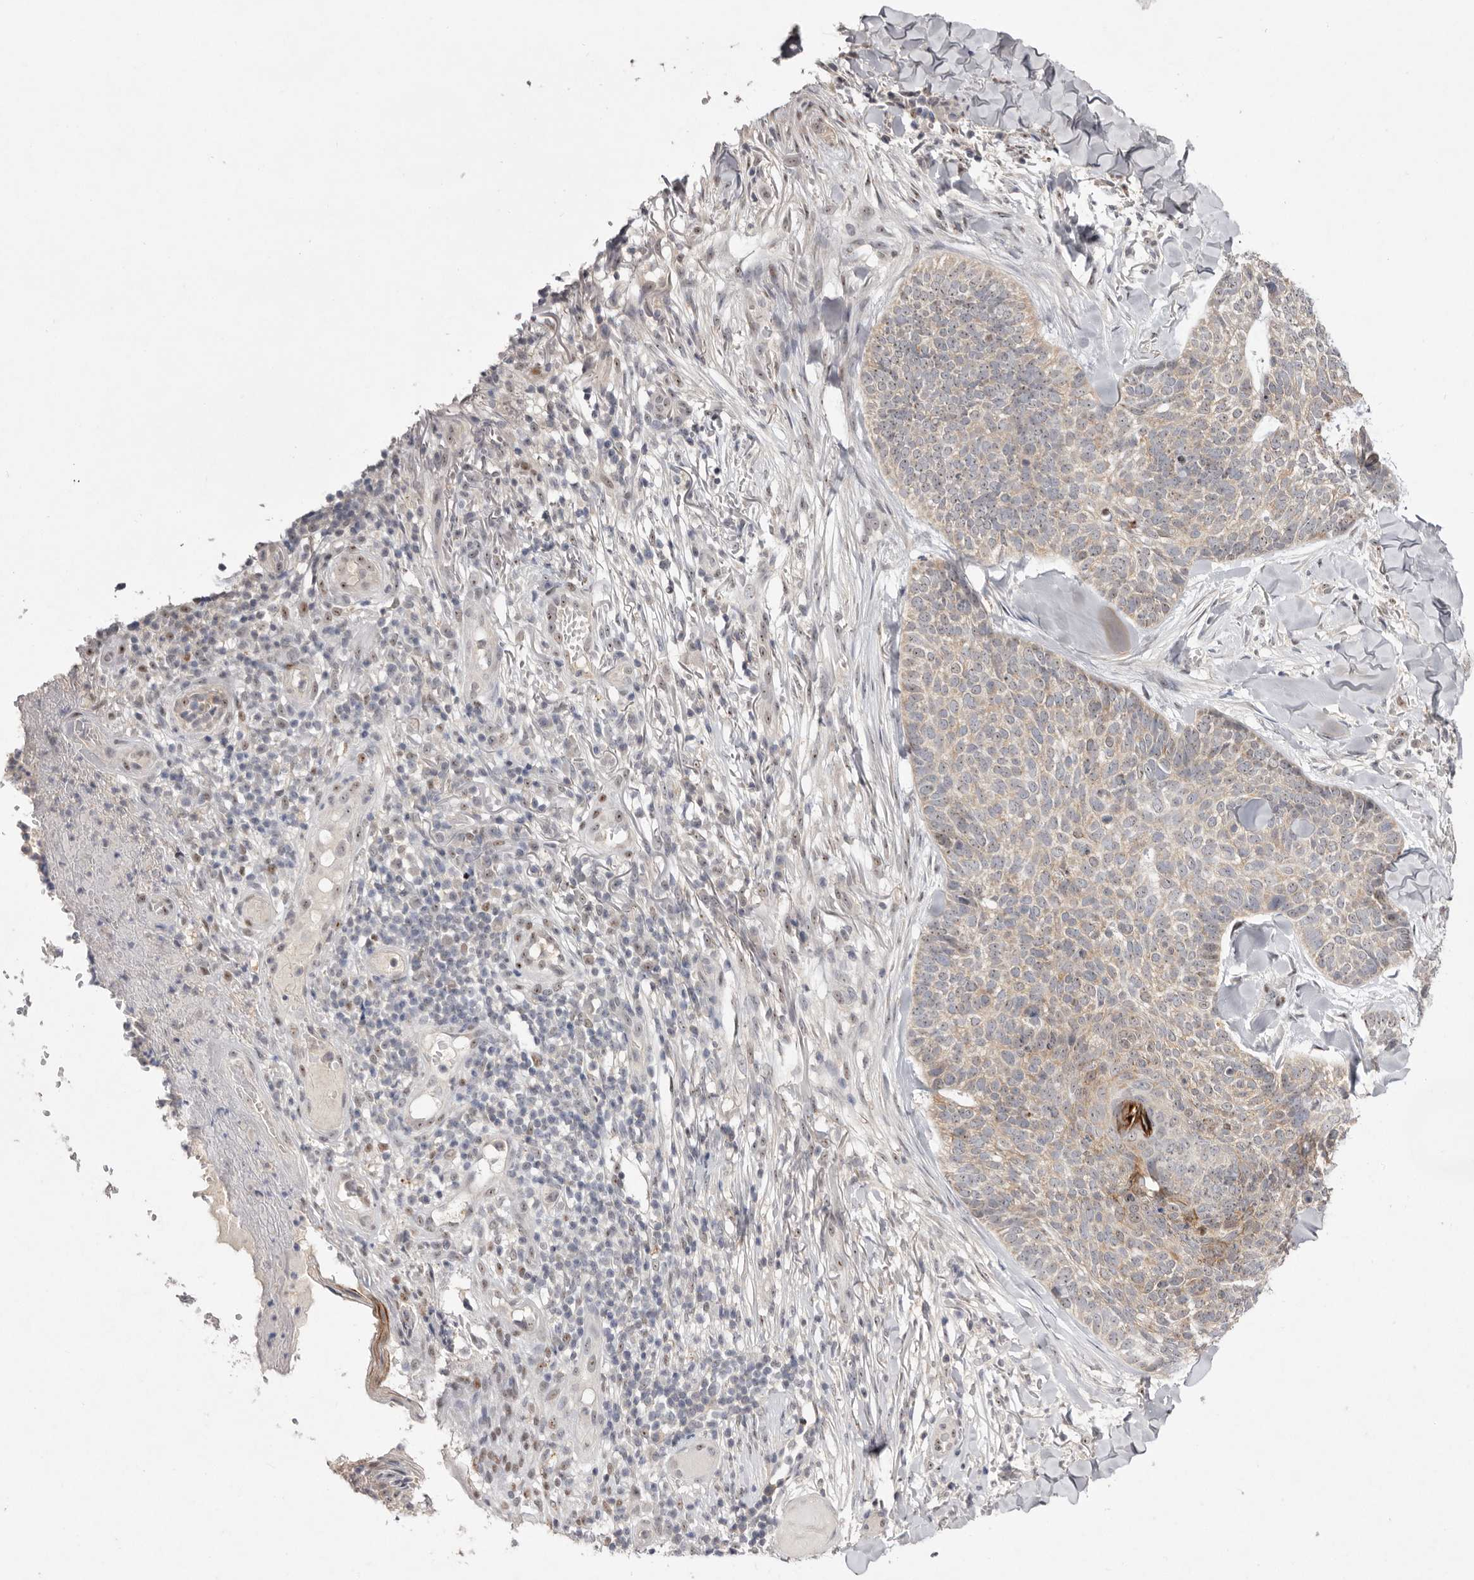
{"staining": {"intensity": "weak", "quantity": "25%-75%", "location": "cytoplasmic/membranous,nuclear"}, "tissue": "skin cancer", "cell_type": "Tumor cells", "image_type": "cancer", "snomed": [{"axis": "morphology", "description": "Normal tissue, NOS"}, {"axis": "morphology", "description": "Basal cell carcinoma"}, {"axis": "topography", "description": "Skin"}], "caption": "Immunohistochemical staining of human skin basal cell carcinoma reveals low levels of weak cytoplasmic/membranous and nuclear protein staining in approximately 25%-75% of tumor cells.", "gene": "TADA1", "patient": {"sex": "male", "age": 67}}